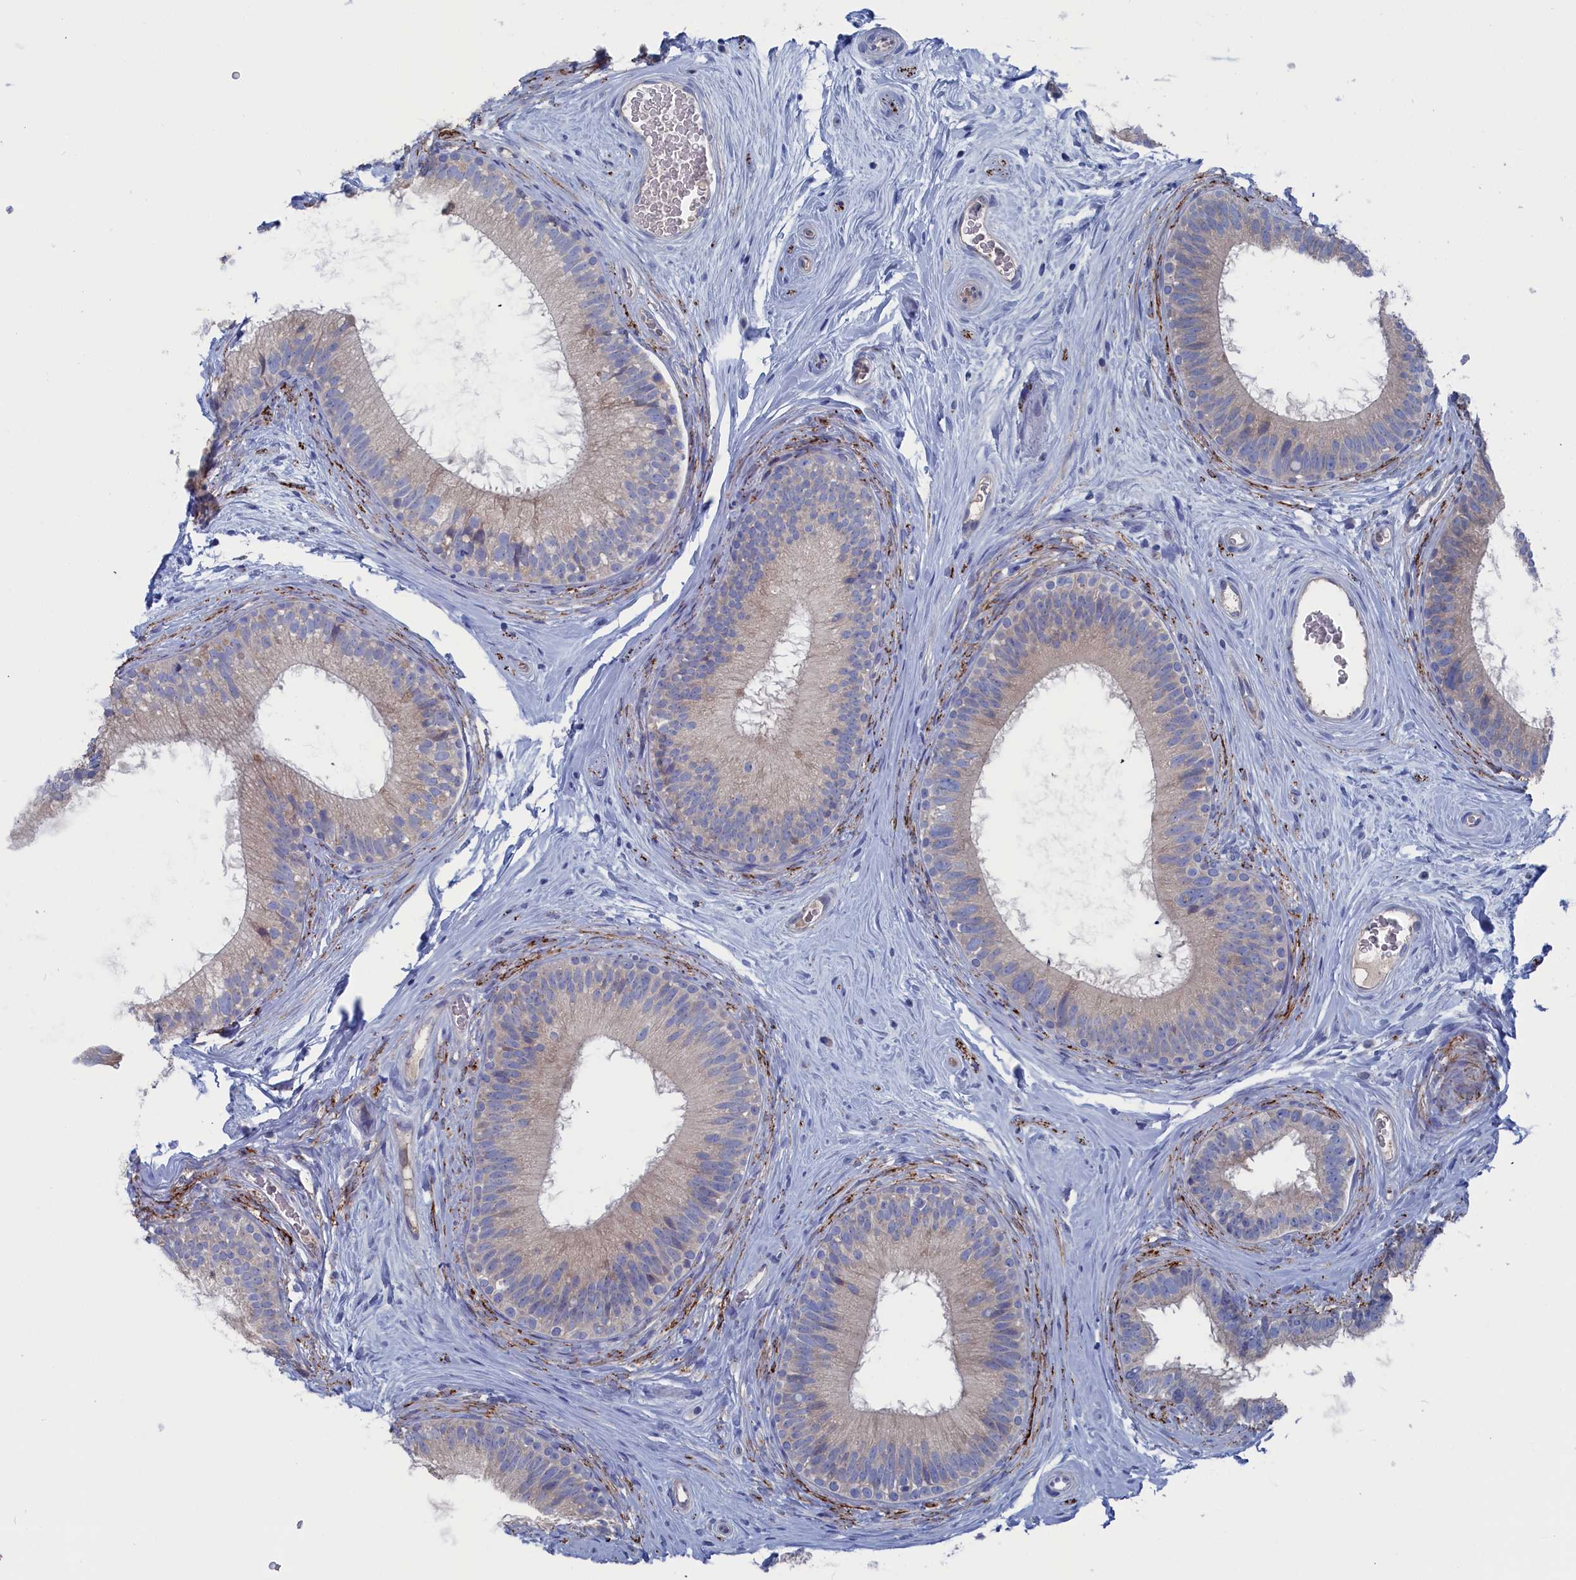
{"staining": {"intensity": "weak", "quantity": "<25%", "location": "cytoplasmic/membranous"}, "tissue": "epididymis", "cell_type": "Glandular cells", "image_type": "normal", "snomed": [{"axis": "morphology", "description": "Normal tissue, NOS"}, {"axis": "topography", "description": "Epididymis"}], "caption": "The photomicrograph displays no staining of glandular cells in normal epididymis. Nuclei are stained in blue.", "gene": "CEND1", "patient": {"sex": "male", "age": 33}}